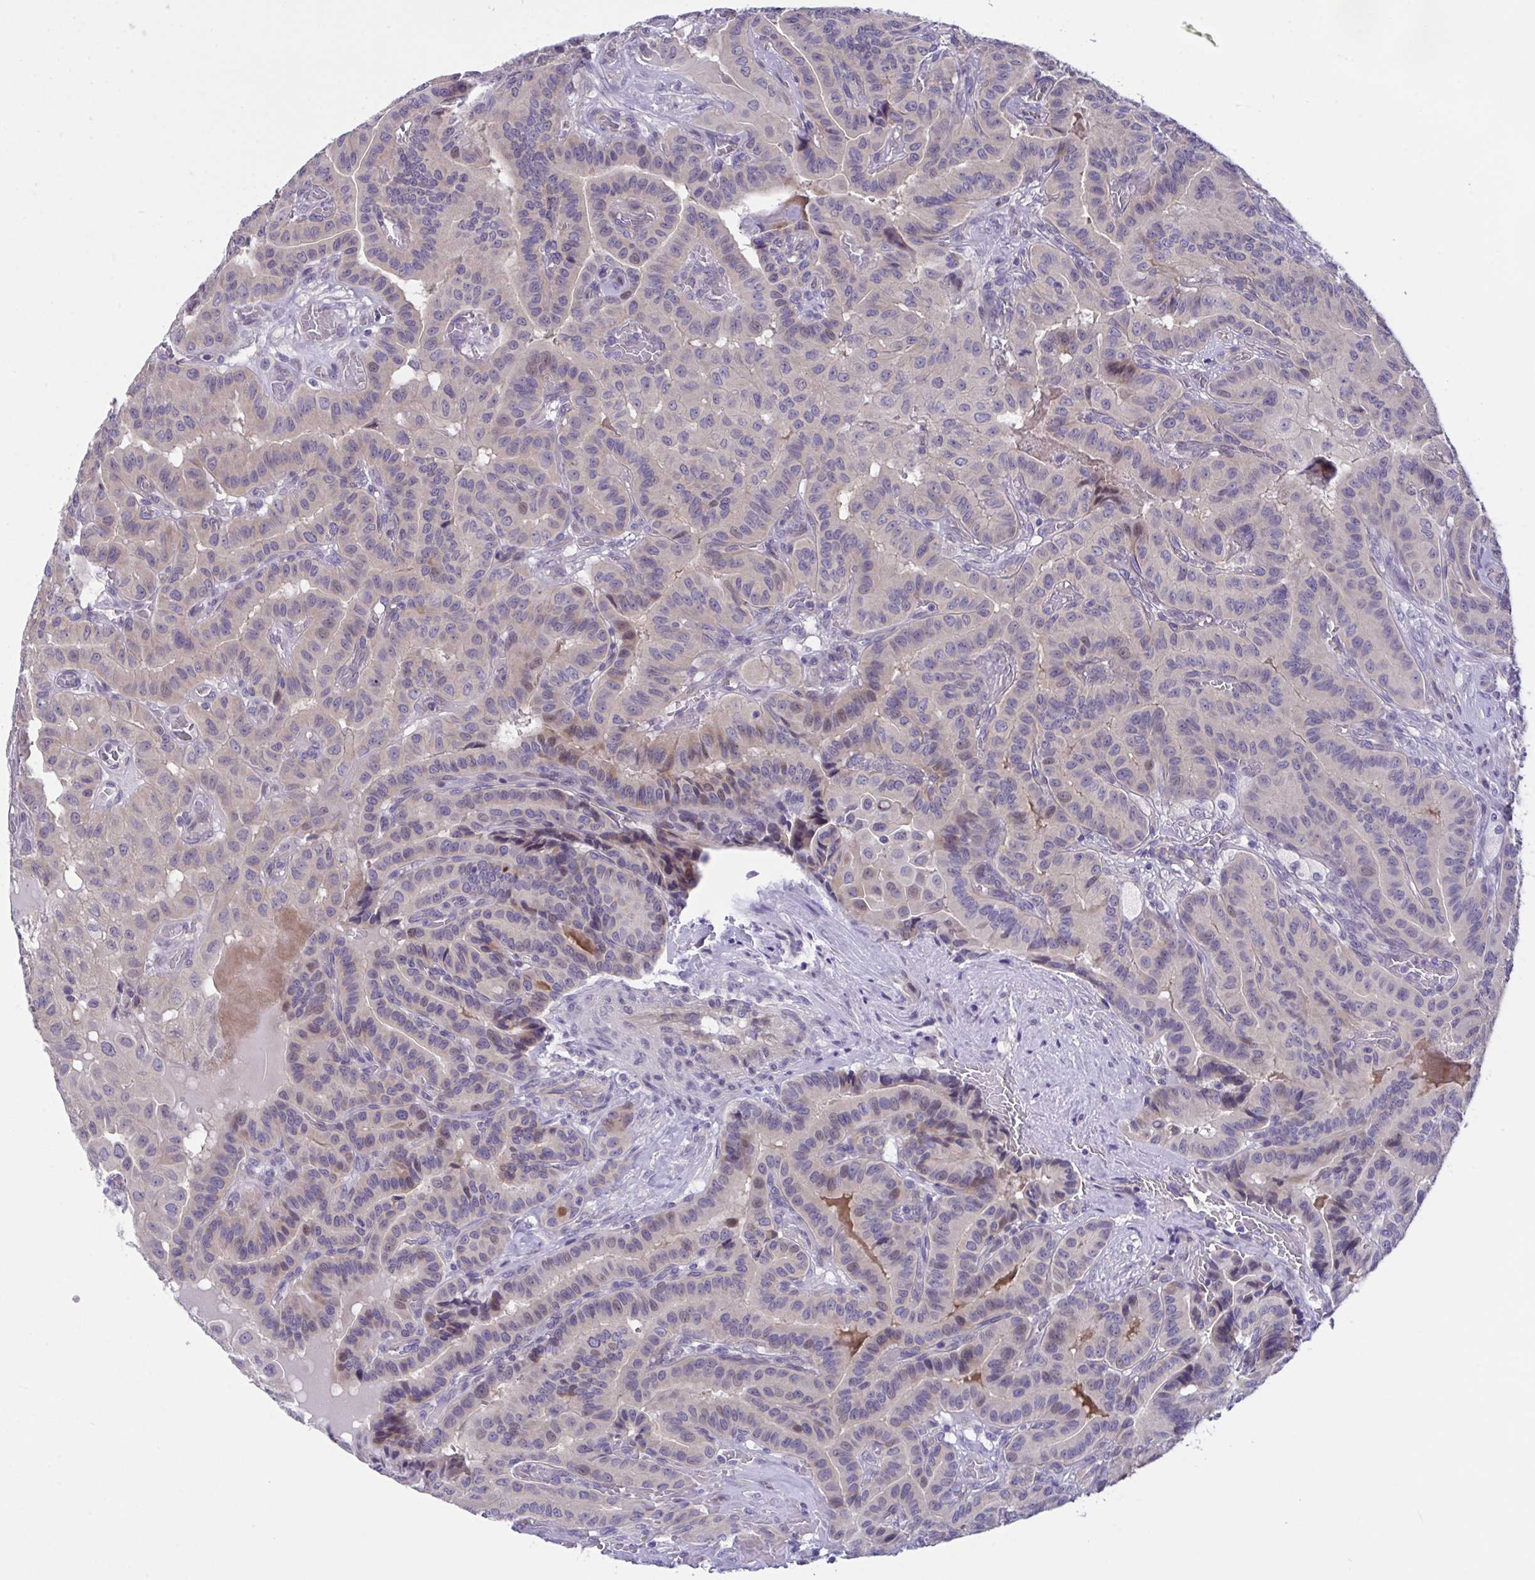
{"staining": {"intensity": "weak", "quantity": "<25%", "location": "cytoplasmic/membranous"}, "tissue": "thyroid cancer", "cell_type": "Tumor cells", "image_type": "cancer", "snomed": [{"axis": "morphology", "description": "Papillary adenocarcinoma, NOS"}, {"axis": "morphology", "description": "Papillary adenoma metastatic"}, {"axis": "topography", "description": "Thyroid gland"}], "caption": "The histopathology image reveals no significant positivity in tumor cells of thyroid papillary adenocarcinoma.", "gene": "RHOXF1", "patient": {"sex": "male", "age": 87}}